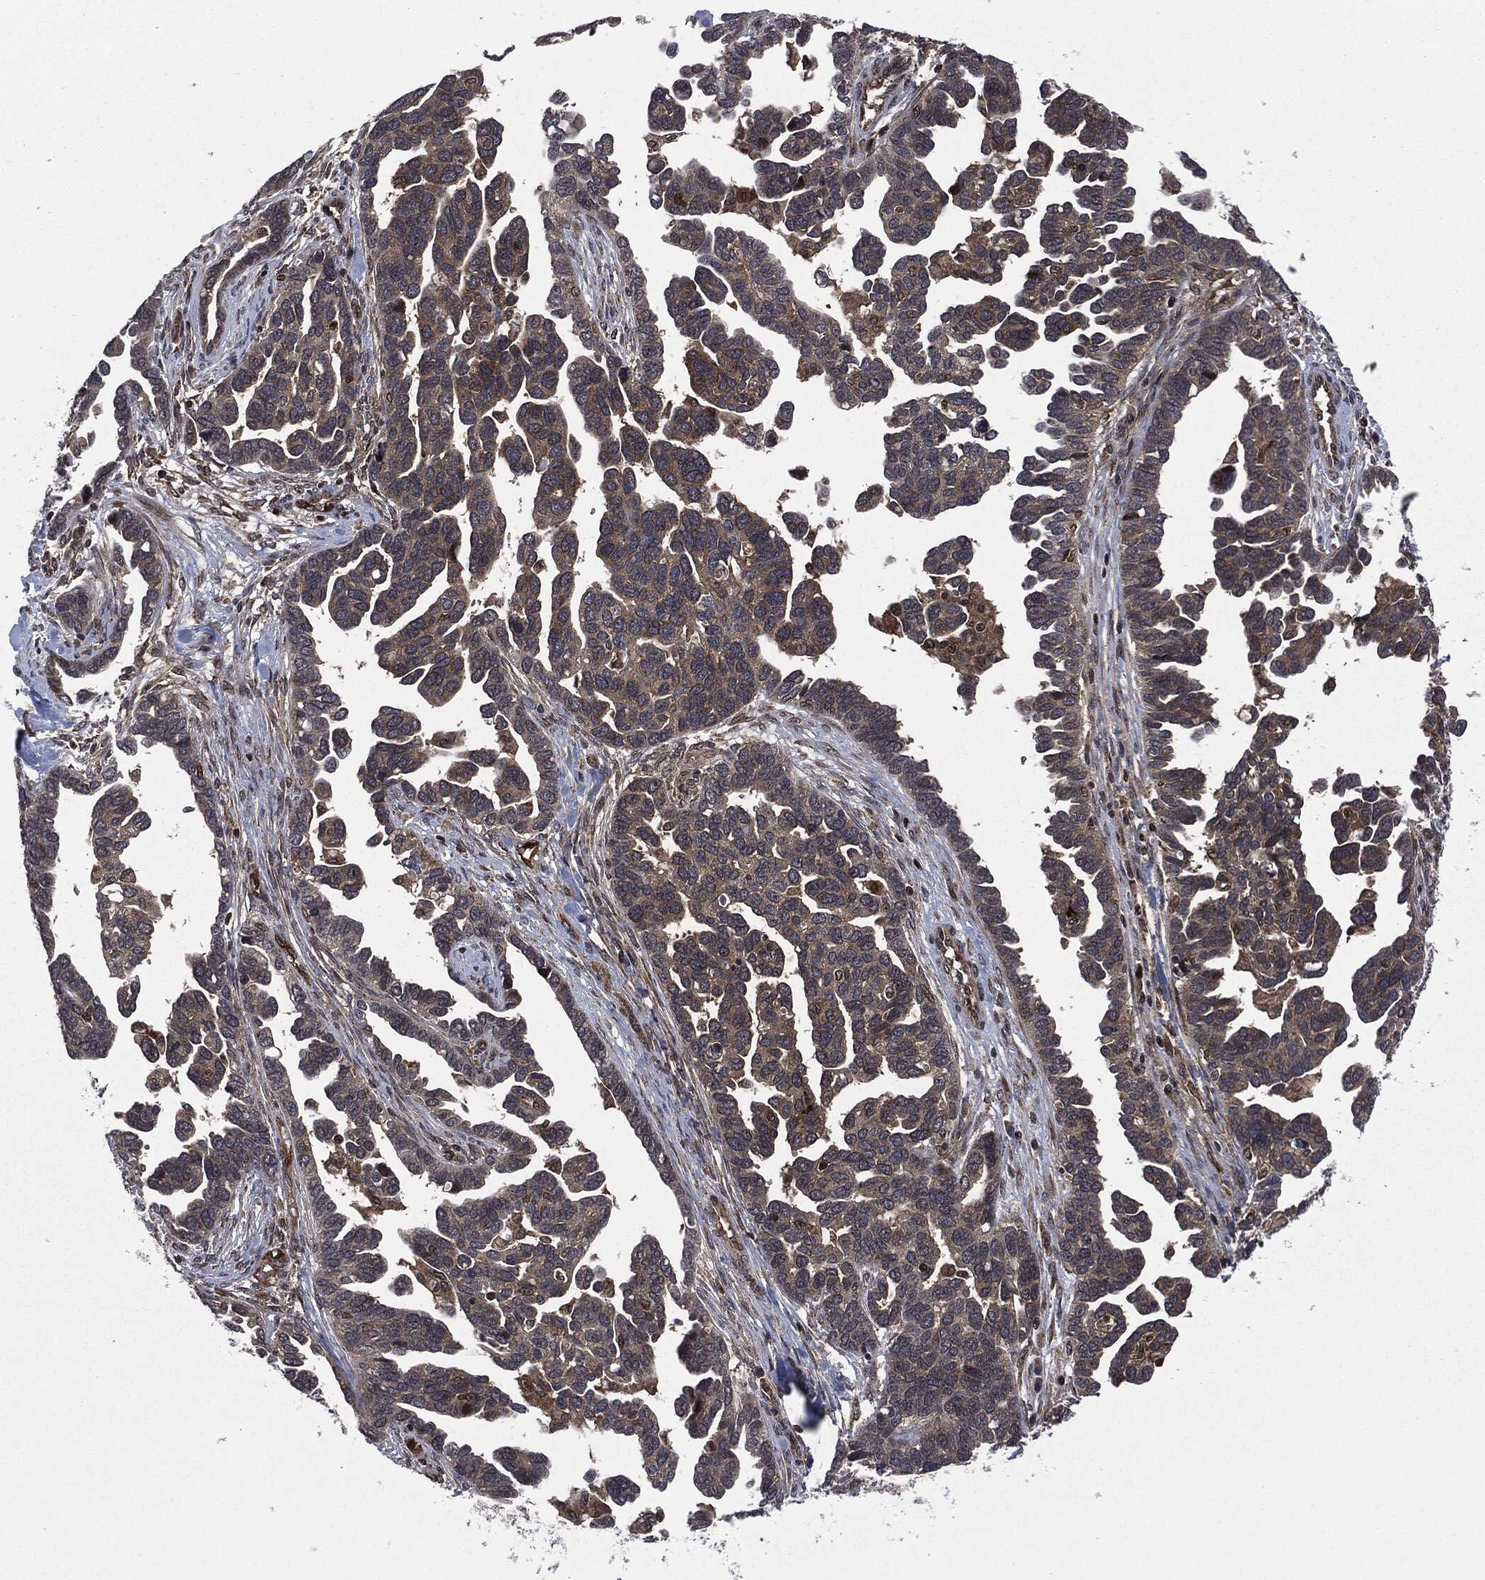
{"staining": {"intensity": "weak", "quantity": ">75%", "location": "cytoplasmic/membranous"}, "tissue": "ovarian cancer", "cell_type": "Tumor cells", "image_type": "cancer", "snomed": [{"axis": "morphology", "description": "Cystadenocarcinoma, serous, NOS"}, {"axis": "topography", "description": "Ovary"}], "caption": "Immunohistochemistry image of neoplastic tissue: serous cystadenocarcinoma (ovarian) stained using IHC demonstrates low levels of weak protein expression localized specifically in the cytoplasmic/membranous of tumor cells, appearing as a cytoplasmic/membranous brown color.", "gene": "HRAS", "patient": {"sex": "female", "age": 54}}